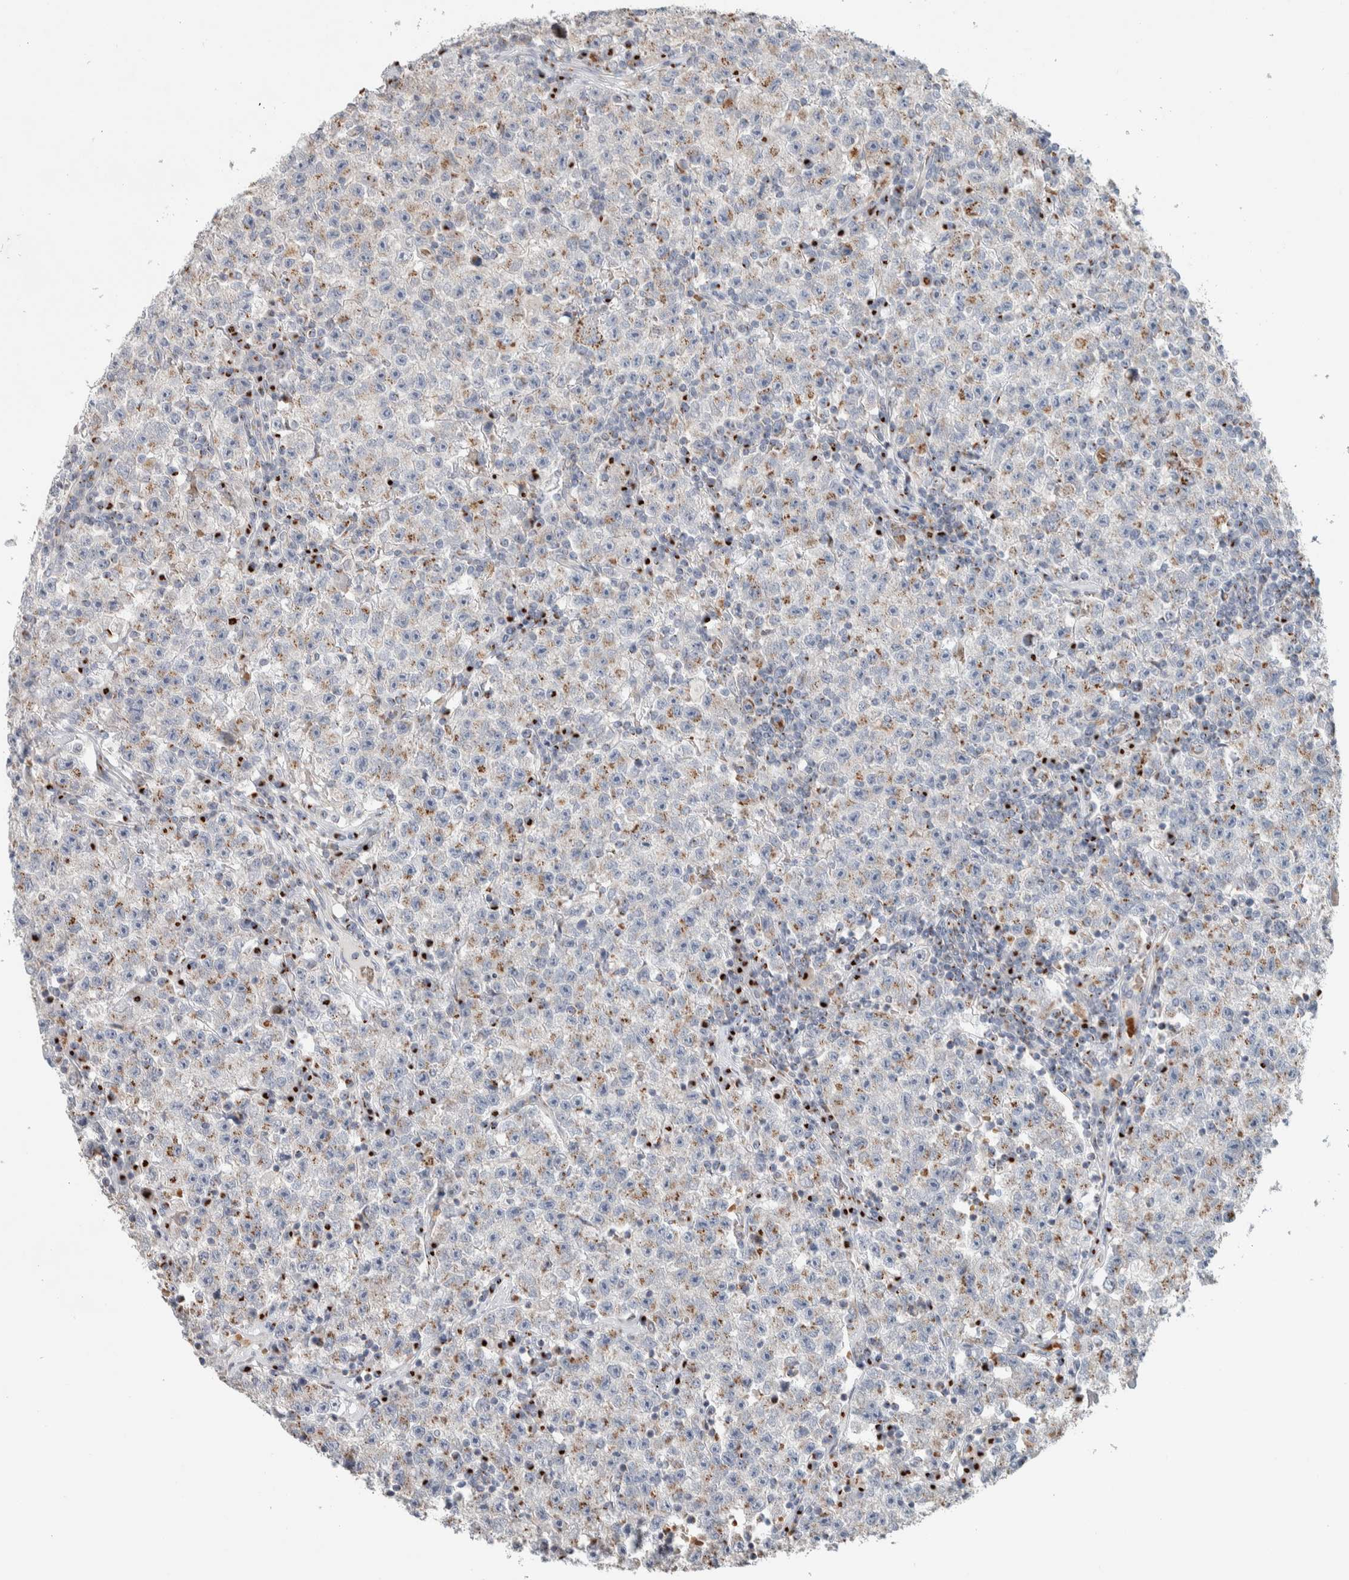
{"staining": {"intensity": "moderate", "quantity": "25%-75%", "location": "cytoplasmic/membranous"}, "tissue": "testis cancer", "cell_type": "Tumor cells", "image_type": "cancer", "snomed": [{"axis": "morphology", "description": "Seminoma, NOS"}, {"axis": "topography", "description": "Testis"}], "caption": "A medium amount of moderate cytoplasmic/membranous staining is seen in about 25%-75% of tumor cells in testis cancer tissue. Immunohistochemistry stains the protein in brown and the nuclei are stained blue.", "gene": "SLC38A10", "patient": {"sex": "male", "age": 22}}